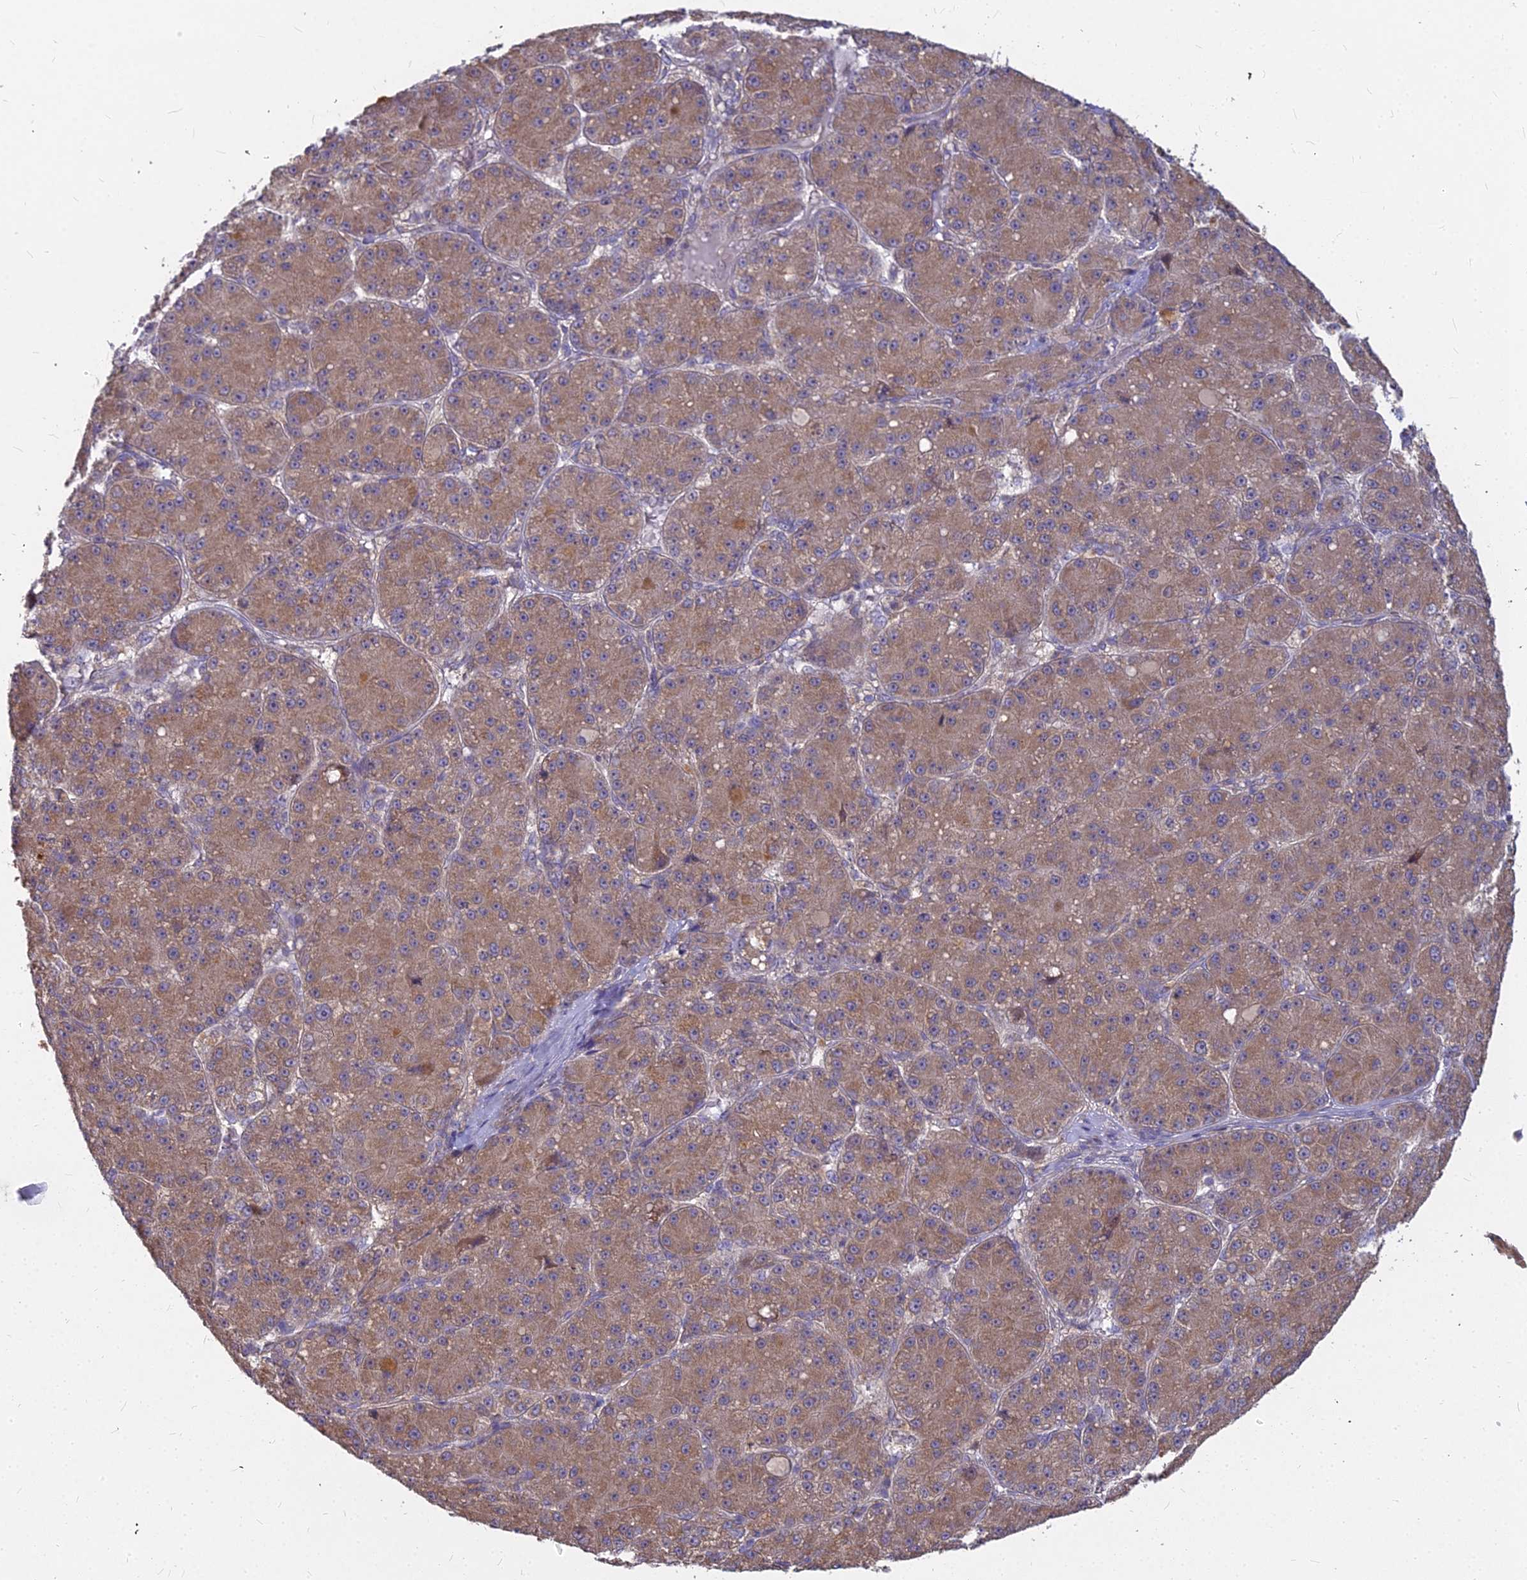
{"staining": {"intensity": "moderate", "quantity": ">75%", "location": "cytoplasmic/membranous"}, "tissue": "liver cancer", "cell_type": "Tumor cells", "image_type": "cancer", "snomed": [{"axis": "morphology", "description": "Carcinoma, Hepatocellular, NOS"}, {"axis": "topography", "description": "Liver"}], "caption": "The image demonstrates immunohistochemical staining of liver hepatocellular carcinoma. There is moderate cytoplasmic/membranous positivity is identified in approximately >75% of tumor cells.", "gene": "MICU2", "patient": {"sex": "male", "age": 67}}